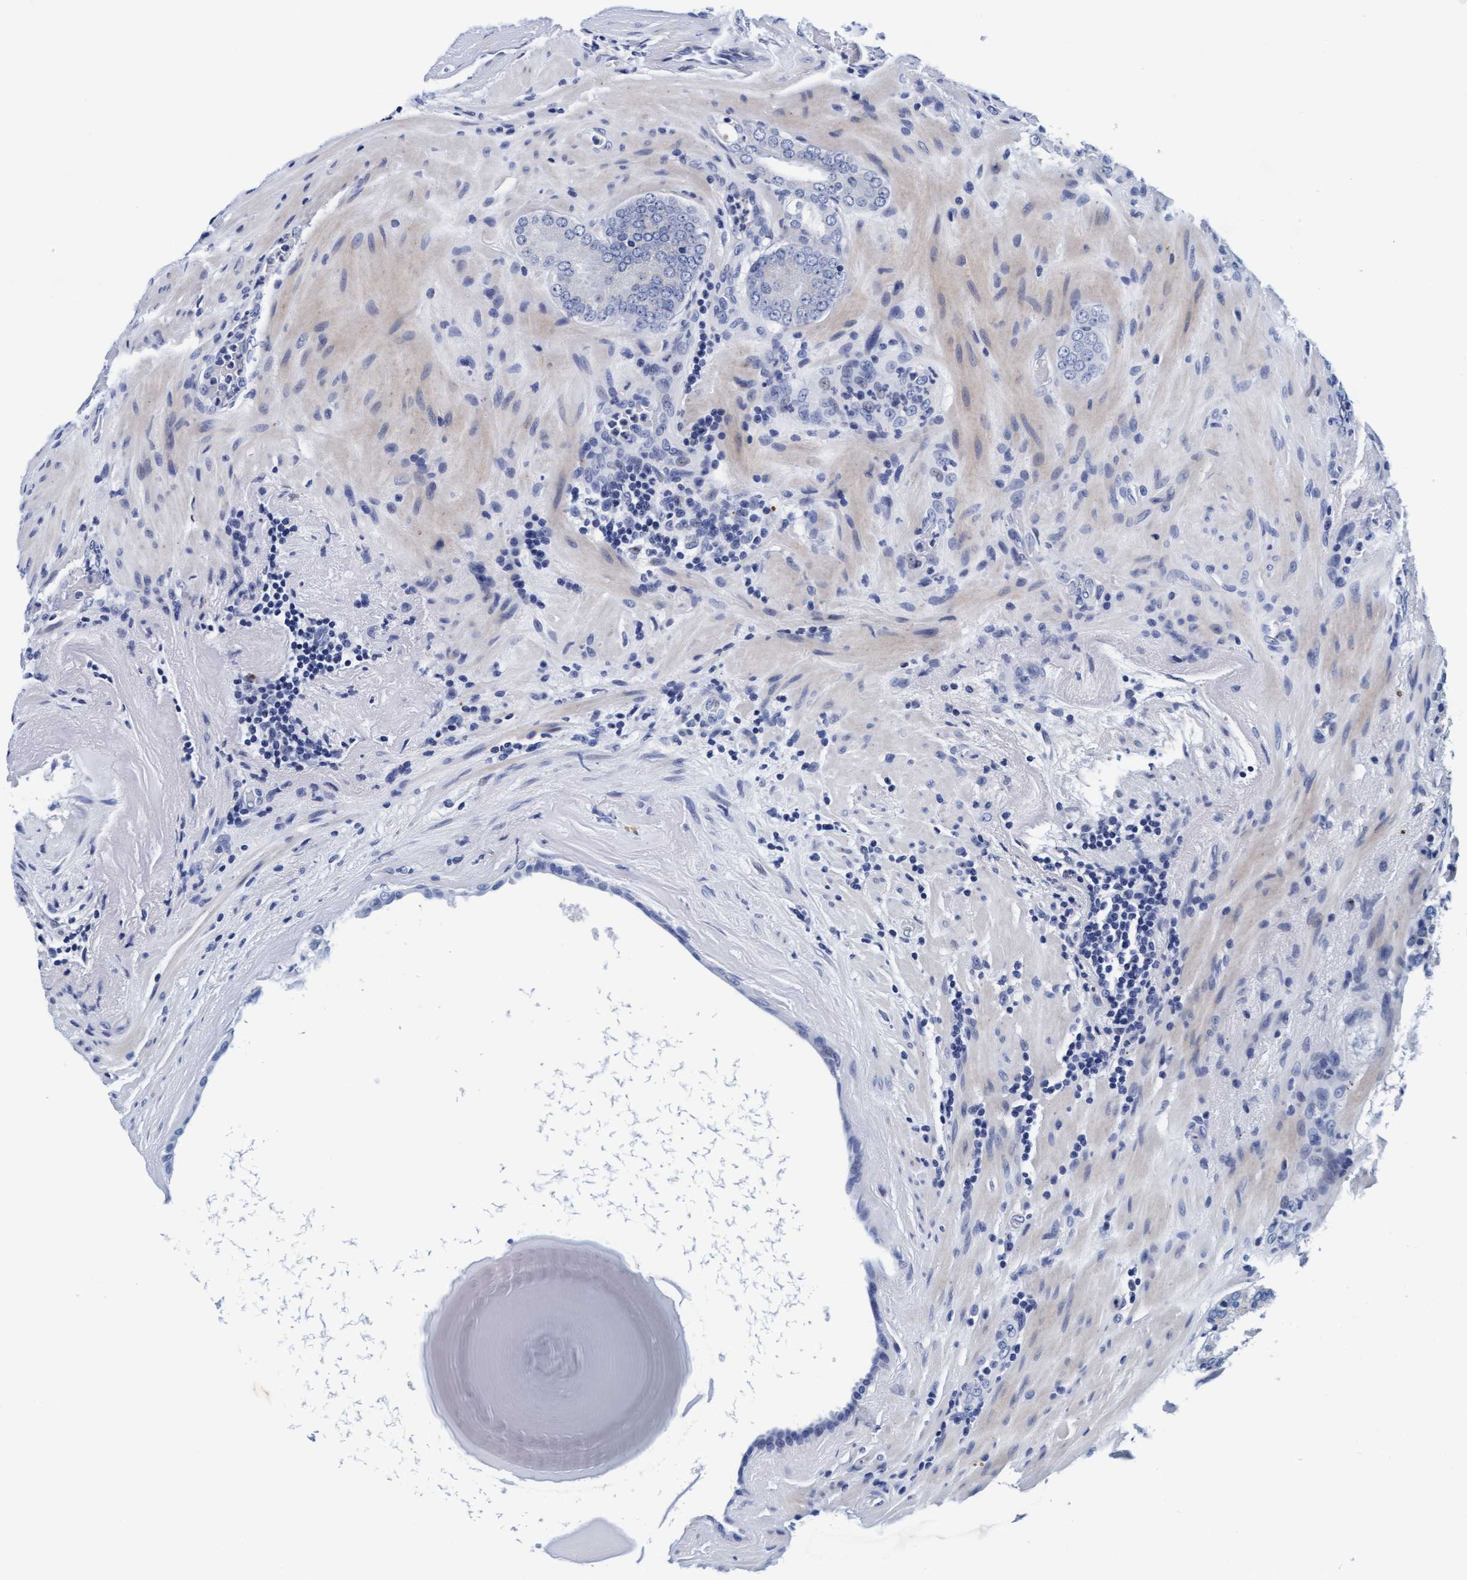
{"staining": {"intensity": "negative", "quantity": "none", "location": "none"}, "tissue": "prostate cancer", "cell_type": "Tumor cells", "image_type": "cancer", "snomed": [{"axis": "morphology", "description": "Adenocarcinoma, Low grade"}, {"axis": "topography", "description": "Prostate"}], "caption": "Image shows no significant protein positivity in tumor cells of prostate cancer.", "gene": "ARSG", "patient": {"sex": "male", "age": 69}}